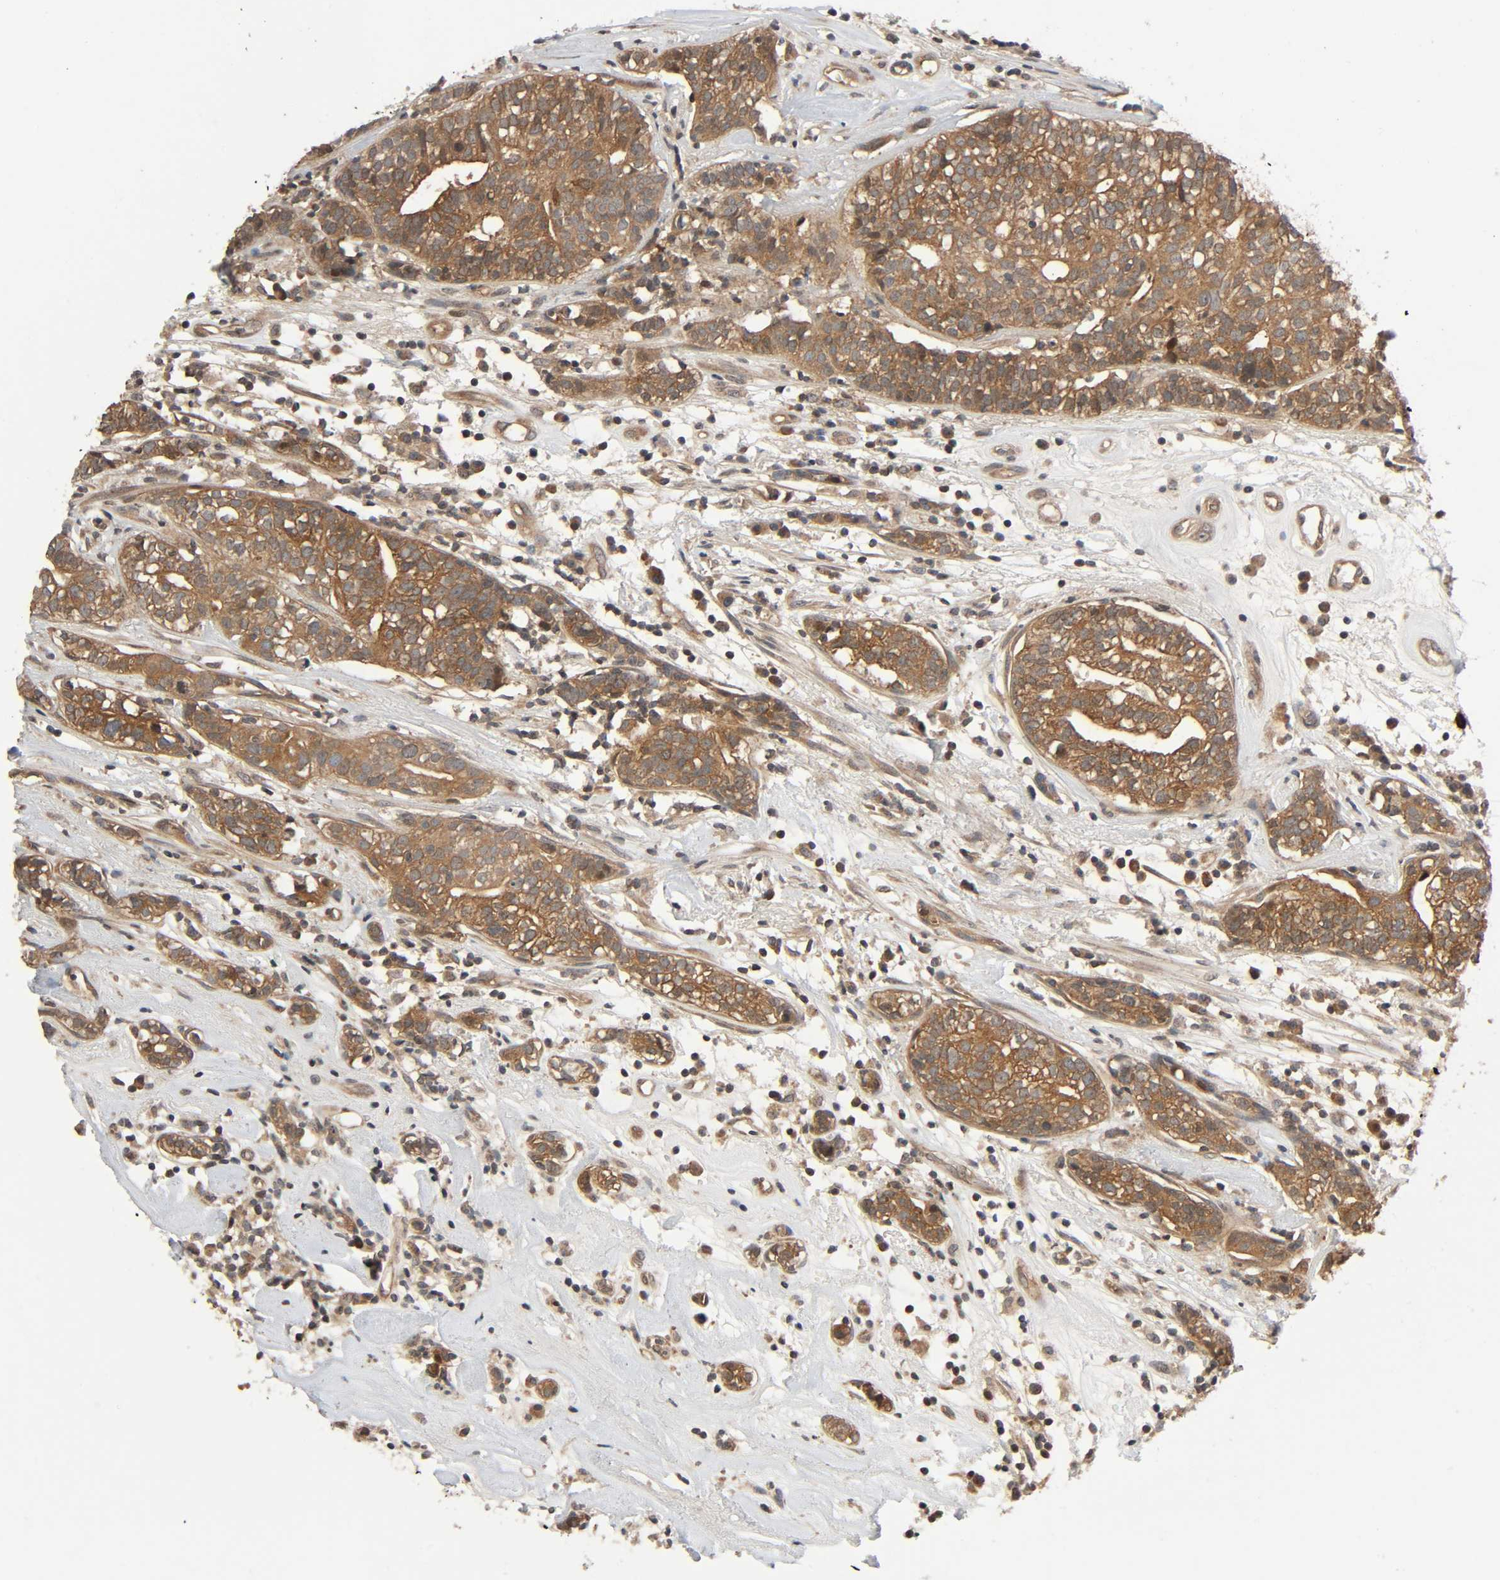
{"staining": {"intensity": "moderate", "quantity": ">75%", "location": "cytoplasmic/membranous"}, "tissue": "head and neck cancer", "cell_type": "Tumor cells", "image_type": "cancer", "snomed": [{"axis": "morphology", "description": "Adenocarcinoma, NOS"}, {"axis": "topography", "description": "Salivary gland"}, {"axis": "topography", "description": "Head-Neck"}], "caption": "Protein positivity by immunohistochemistry displays moderate cytoplasmic/membranous staining in approximately >75% of tumor cells in adenocarcinoma (head and neck).", "gene": "PPP2R1B", "patient": {"sex": "female", "age": 65}}